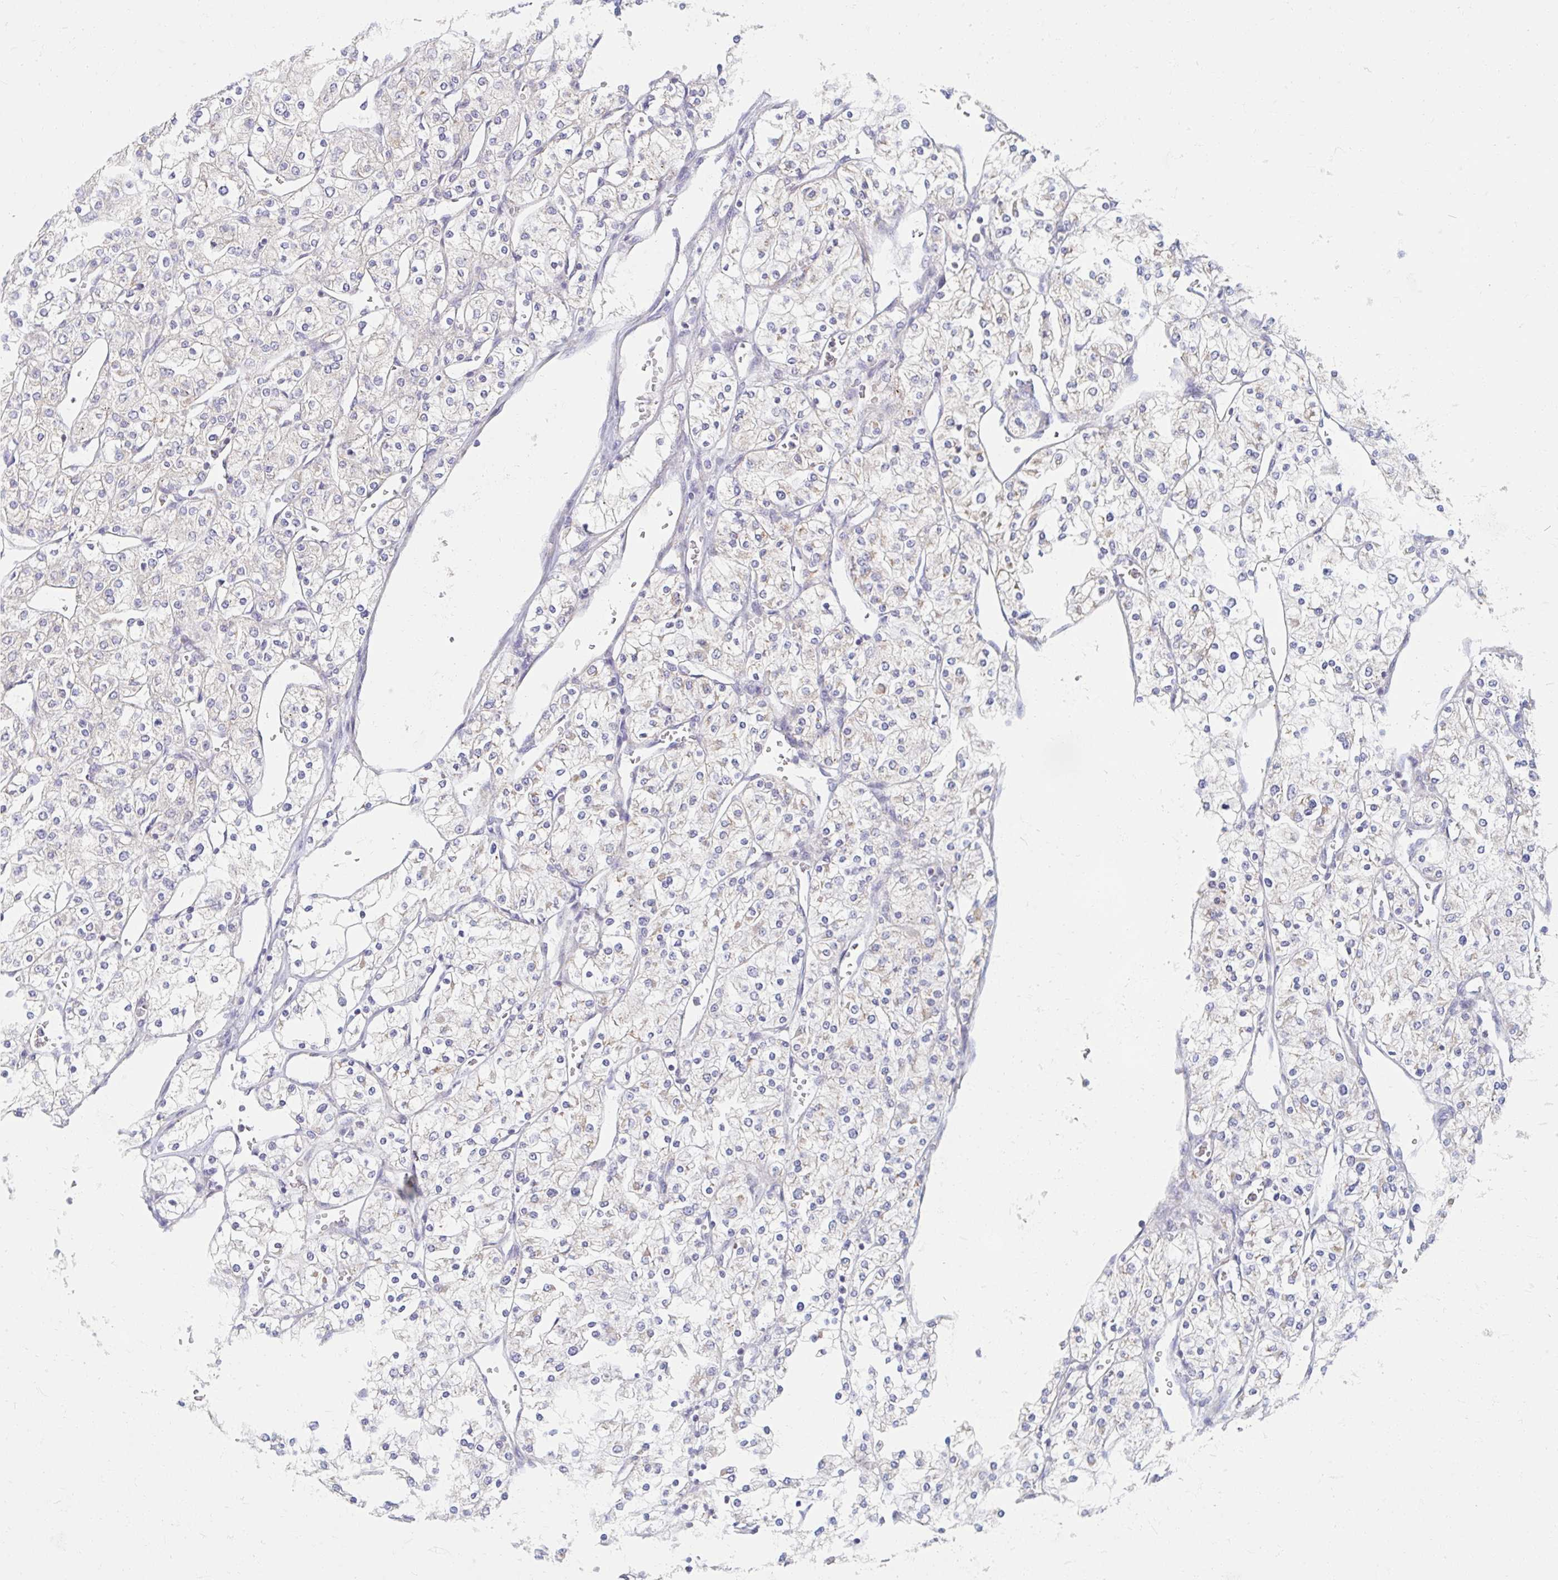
{"staining": {"intensity": "negative", "quantity": "none", "location": "none"}, "tissue": "renal cancer", "cell_type": "Tumor cells", "image_type": "cancer", "snomed": [{"axis": "morphology", "description": "Adenocarcinoma, NOS"}, {"axis": "topography", "description": "Kidney"}], "caption": "Histopathology image shows no protein expression in tumor cells of renal cancer tissue.", "gene": "MAVS", "patient": {"sex": "male", "age": 80}}